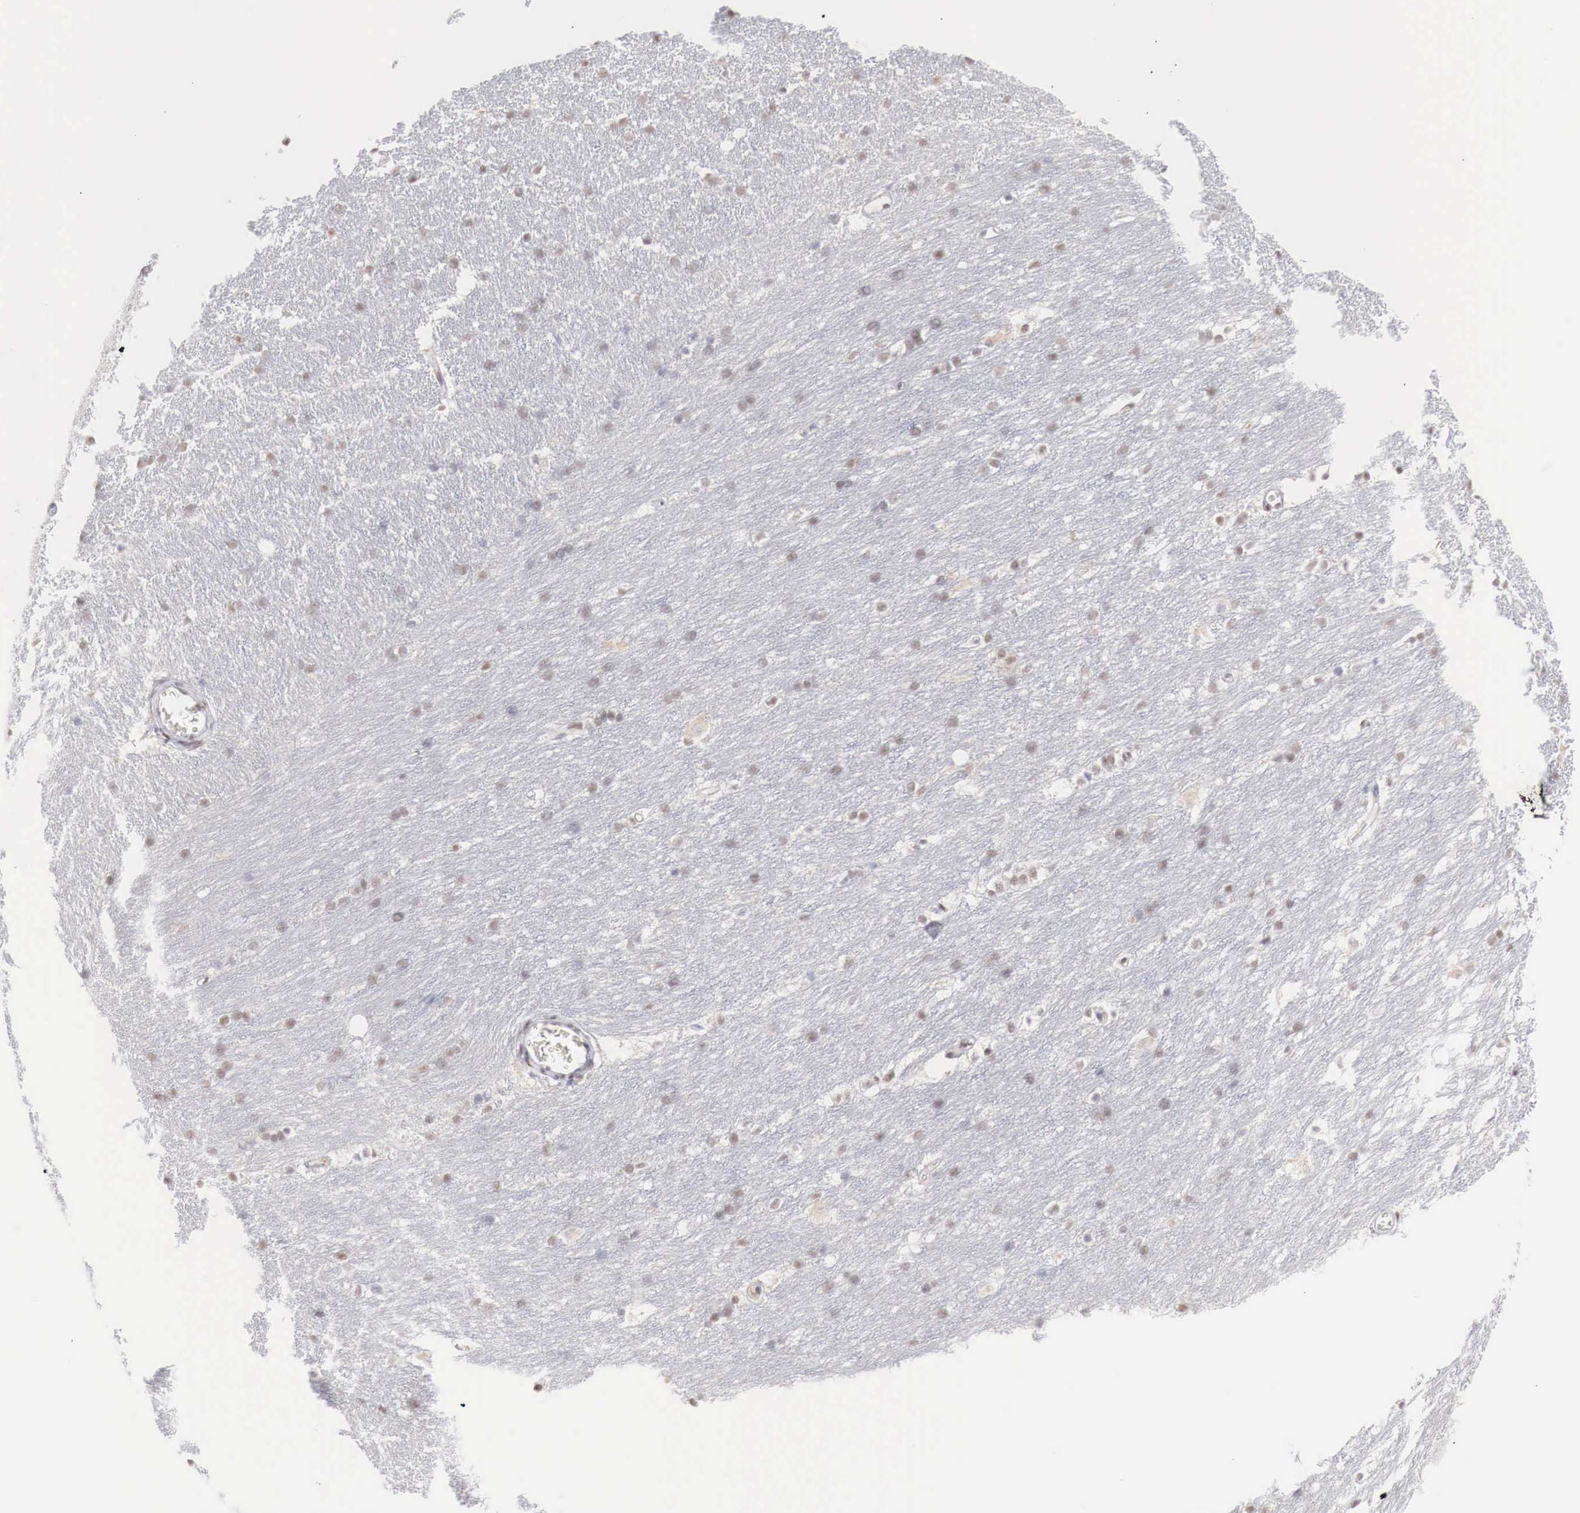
{"staining": {"intensity": "weak", "quantity": "<25%", "location": "nuclear"}, "tissue": "caudate", "cell_type": "Glial cells", "image_type": "normal", "snomed": [{"axis": "morphology", "description": "Normal tissue, NOS"}, {"axis": "topography", "description": "Lateral ventricle wall"}], "caption": "Immunohistochemical staining of unremarkable human caudate shows no significant staining in glial cells.", "gene": "FOXP2", "patient": {"sex": "female", "age": 19}}